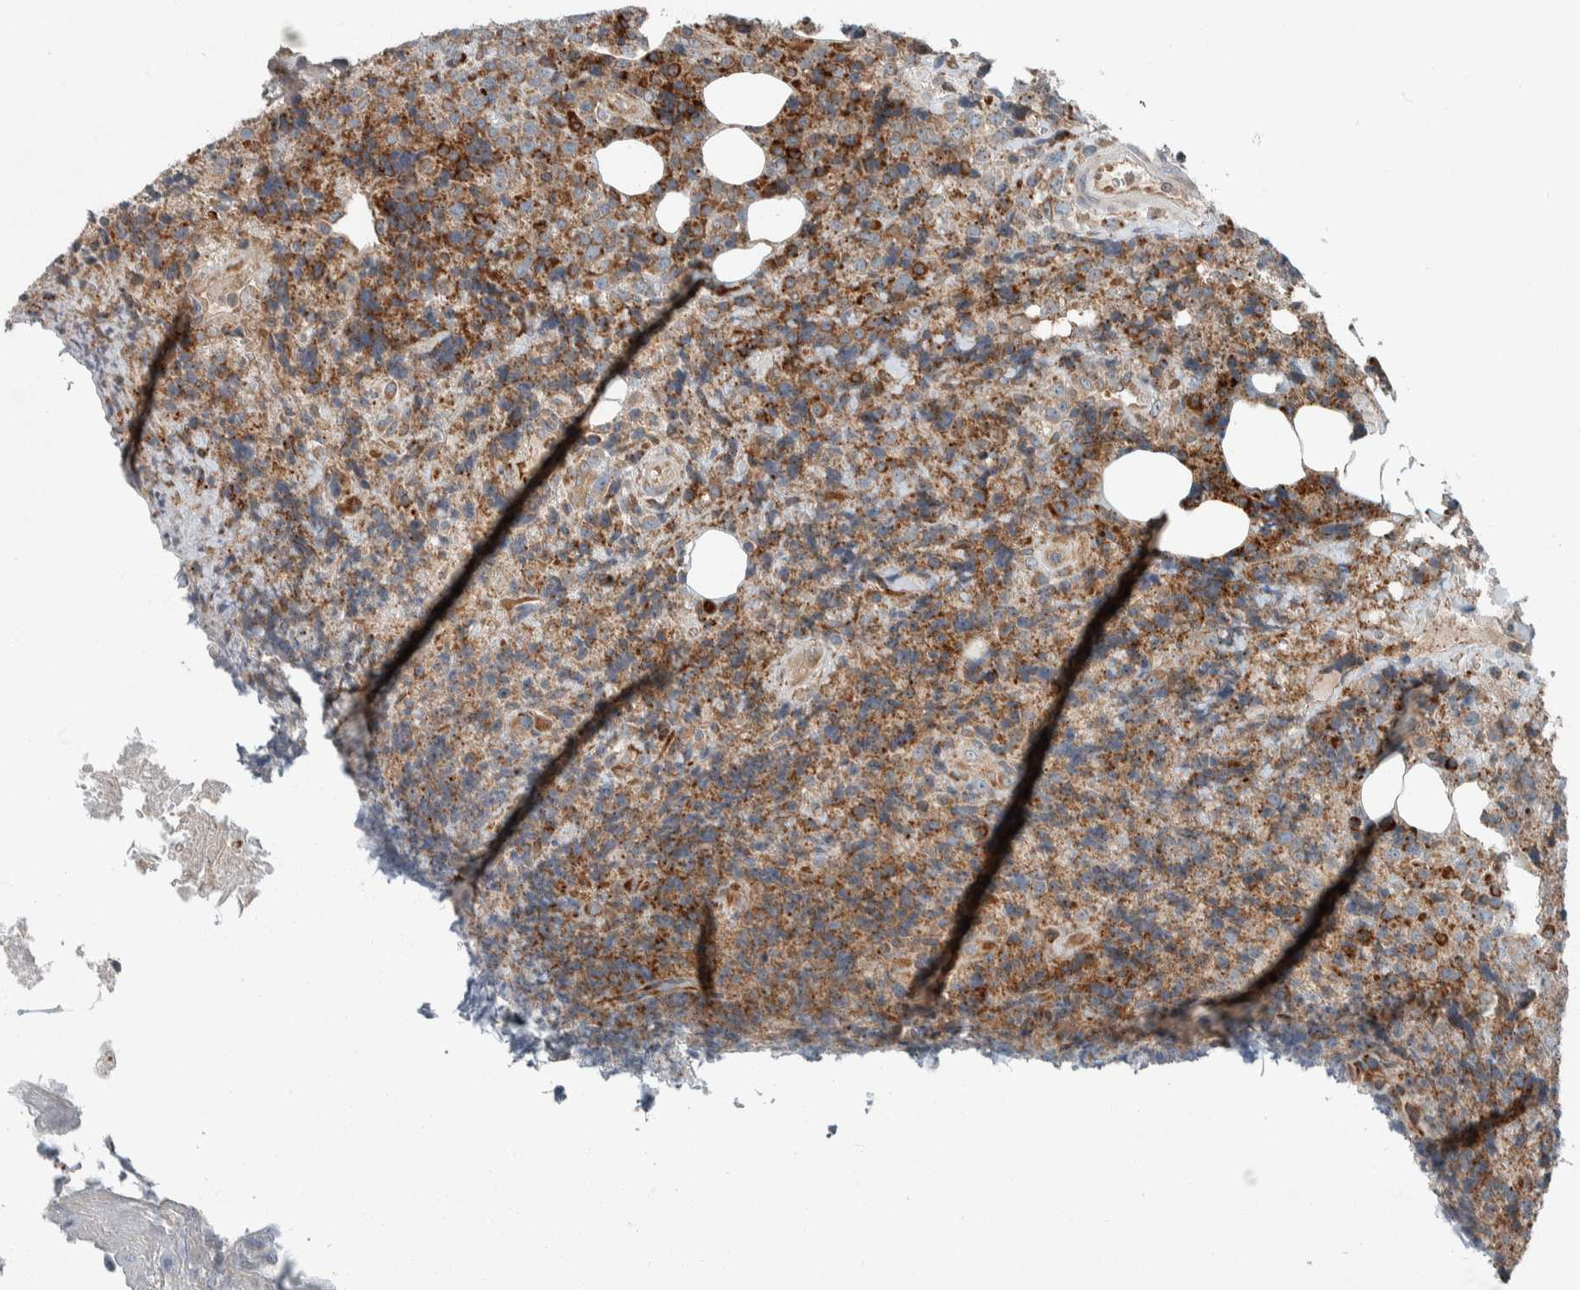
{"staining": {"intensity": "moderate", "quantity": "25%-75%", "location": "cytoplasmic/membranous"}, "tissue": "lymphoma", "cell_type": "Tumor cells", "image_type": "cancer", "snomed": [{"axis": "morphology", "description": "Malignant lymphoma, non-Hodgkin's type, High grade"}, {"axis": "topography", "description": "Lymph node"}], "caption": "Protein analysis of malignant lymphoma, non-Hodgkin's type (high-grade) tissue exhibits moderate cytoplasmic/membranous staining in approximately 25%-75% of tumor cells. (Stains: DAB (3,3'-diaminobenzidine) in brown, nuclei in blue, Microscopy: brightfield microscopy at high magnification).", "gene": "USP25", "patient": {"sex": "male", "age": 13}}